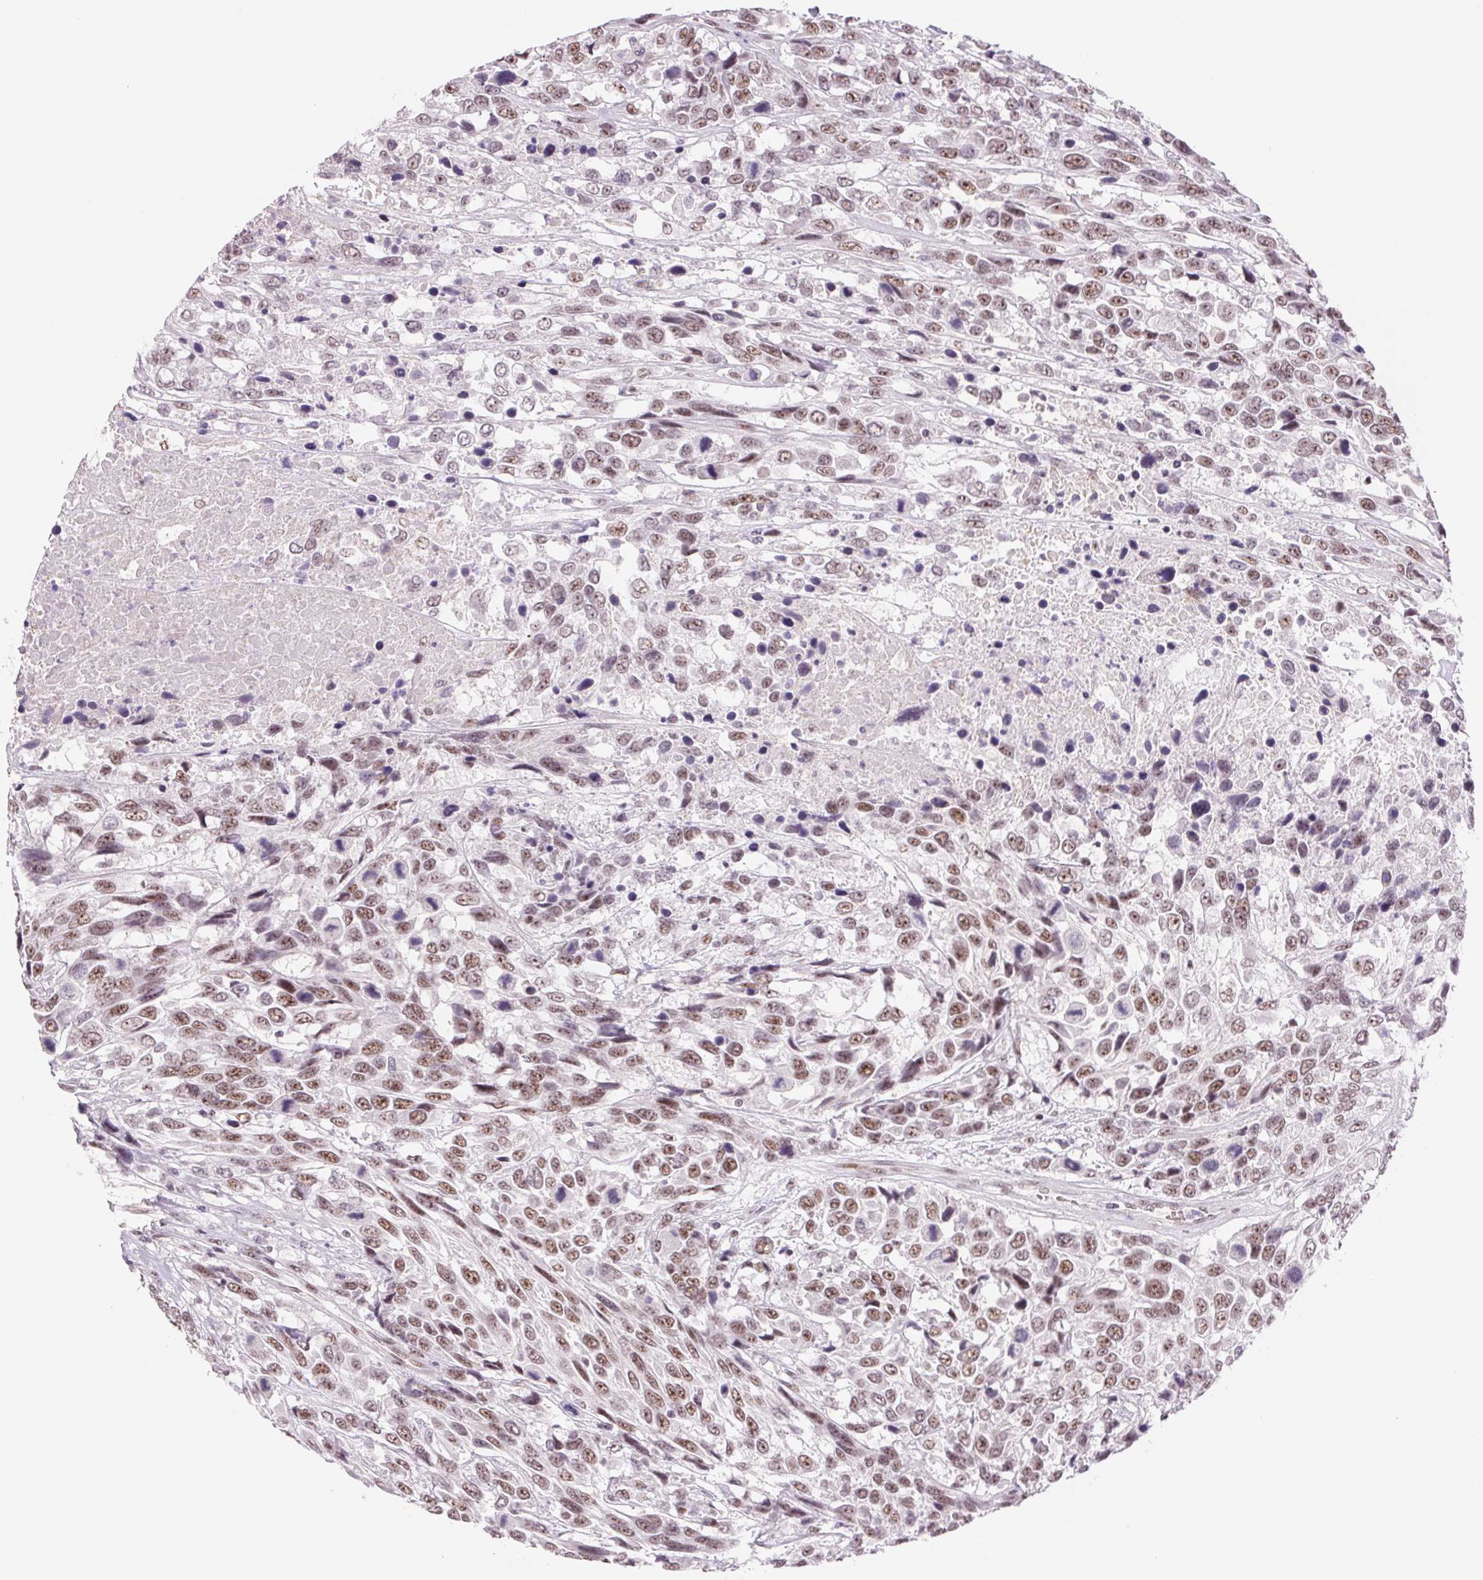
{"staining": {"intensity": "weak", "quantity": ">75%", "location": "nuclear"}, "tissue": "urothelial cancer", "cell_type": "Tumor cells", "image_type": "cancer", "snomed": [{"axis": "morphology", "description": "Urothelial carcinoma, High grade"}, {"axis": "topography", "description": "Urinary bladder"}], "caption": "High-grade urothelial carcinoma stained for a protein (brown) shows weak nuclear positive staining in approximately >75% of tumor cells.", "gene": "ZC3H14", "patient": {"sex": "female", "age": 70}}